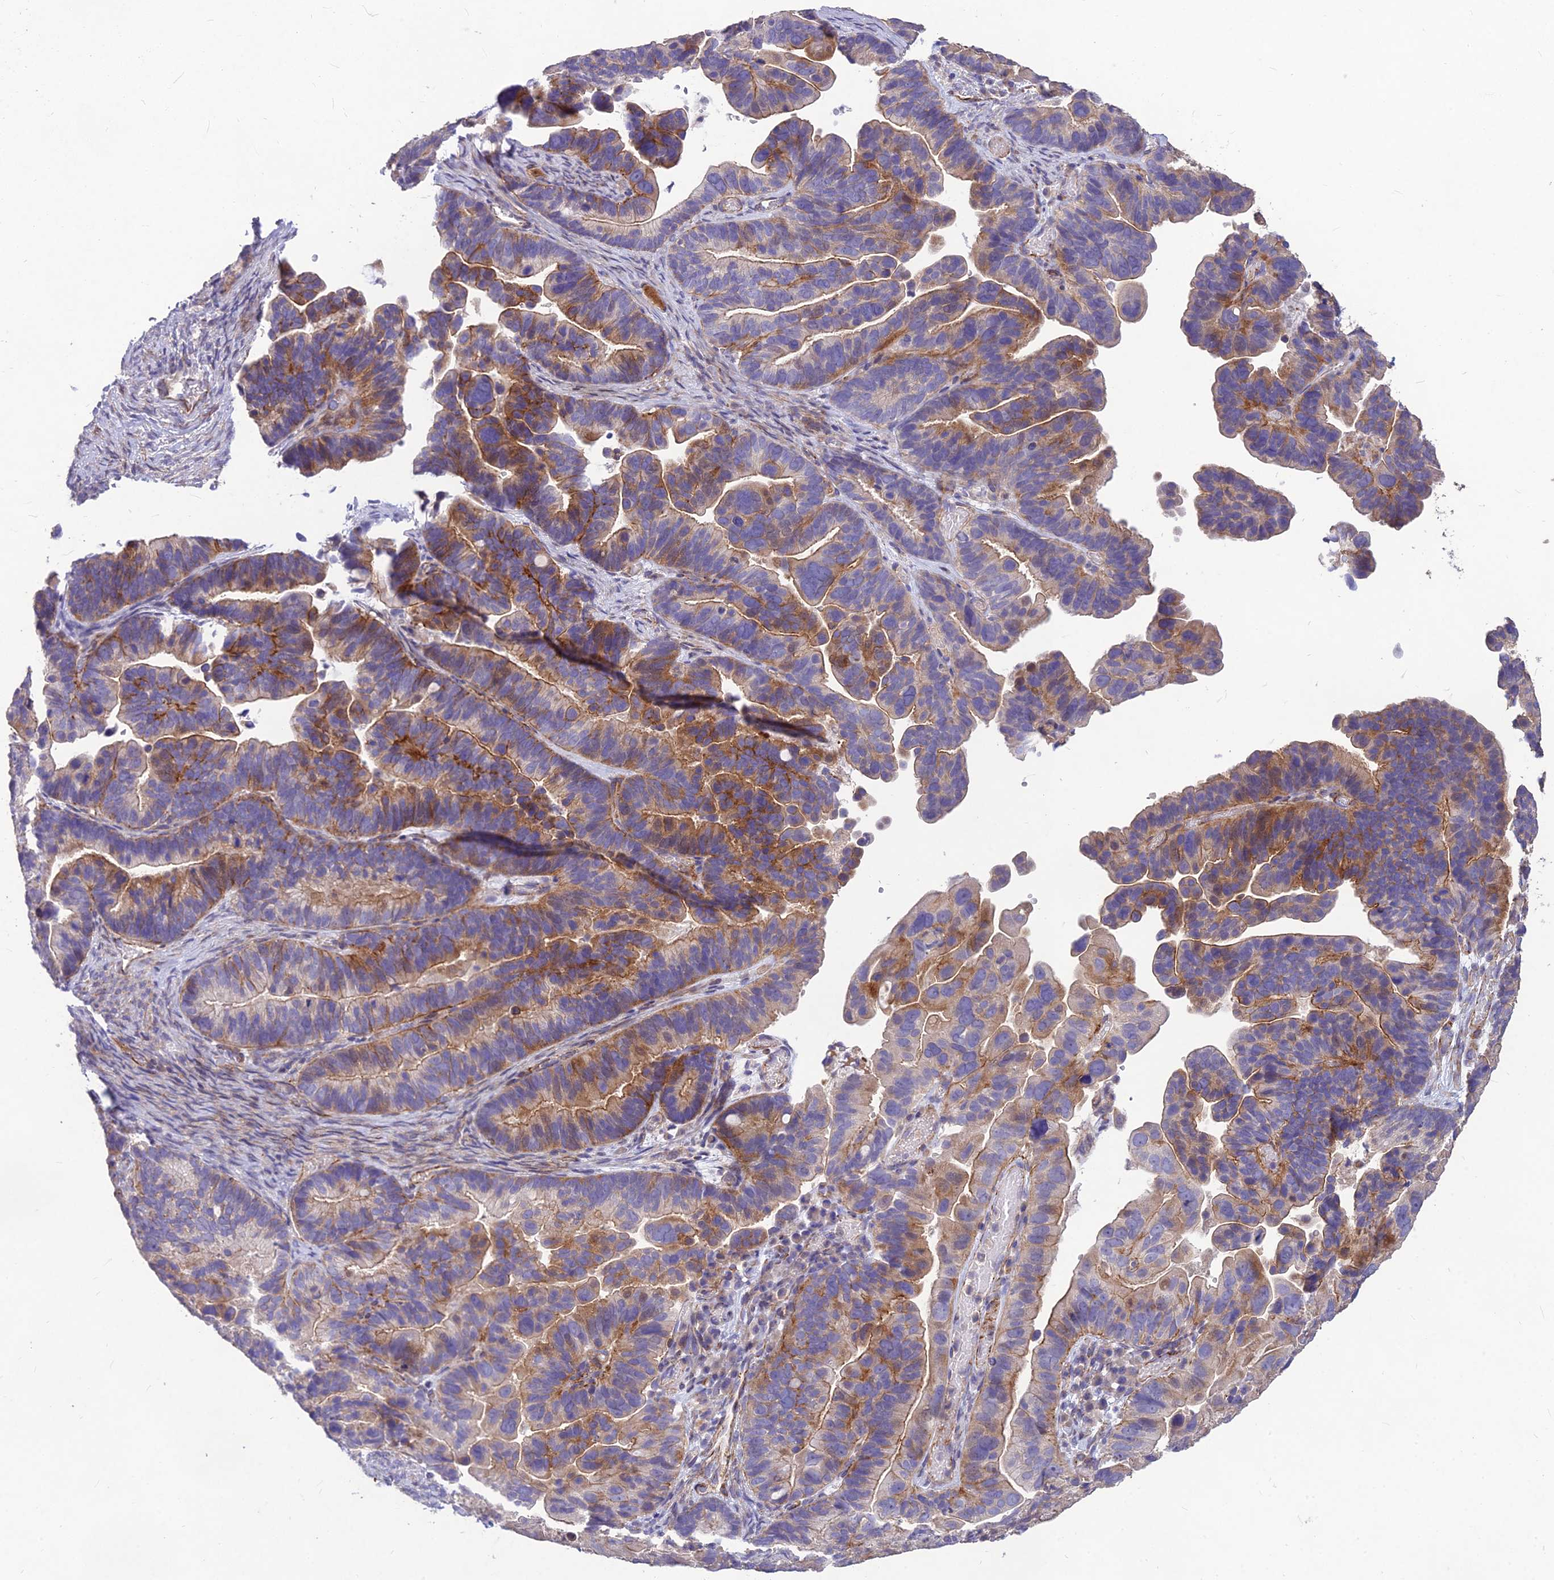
{"staining": {"intensity": "moderate", "quantity": "25%-75%", "location": "cytoplasmic/membranous"}, "tissue": "ovarian cancer", "cell_type": "Tumor cells", "image_type": "cancer", "snomed": [{"axis": "morphology", "description": "Cystadenocarcinoma, serous, NOS"}, {"axis": "topography", "description": "Ovary"}], "caption": "Approximately 25%-75% of tumor cells in human ovarian serous cystadenocarcinoma reveal moderate cytoplasmic/membranous protein expression as visualized by brown immunohistochemical staining.", "gene": "CLUH", "patient": {"sex": "female", "age": 56}}